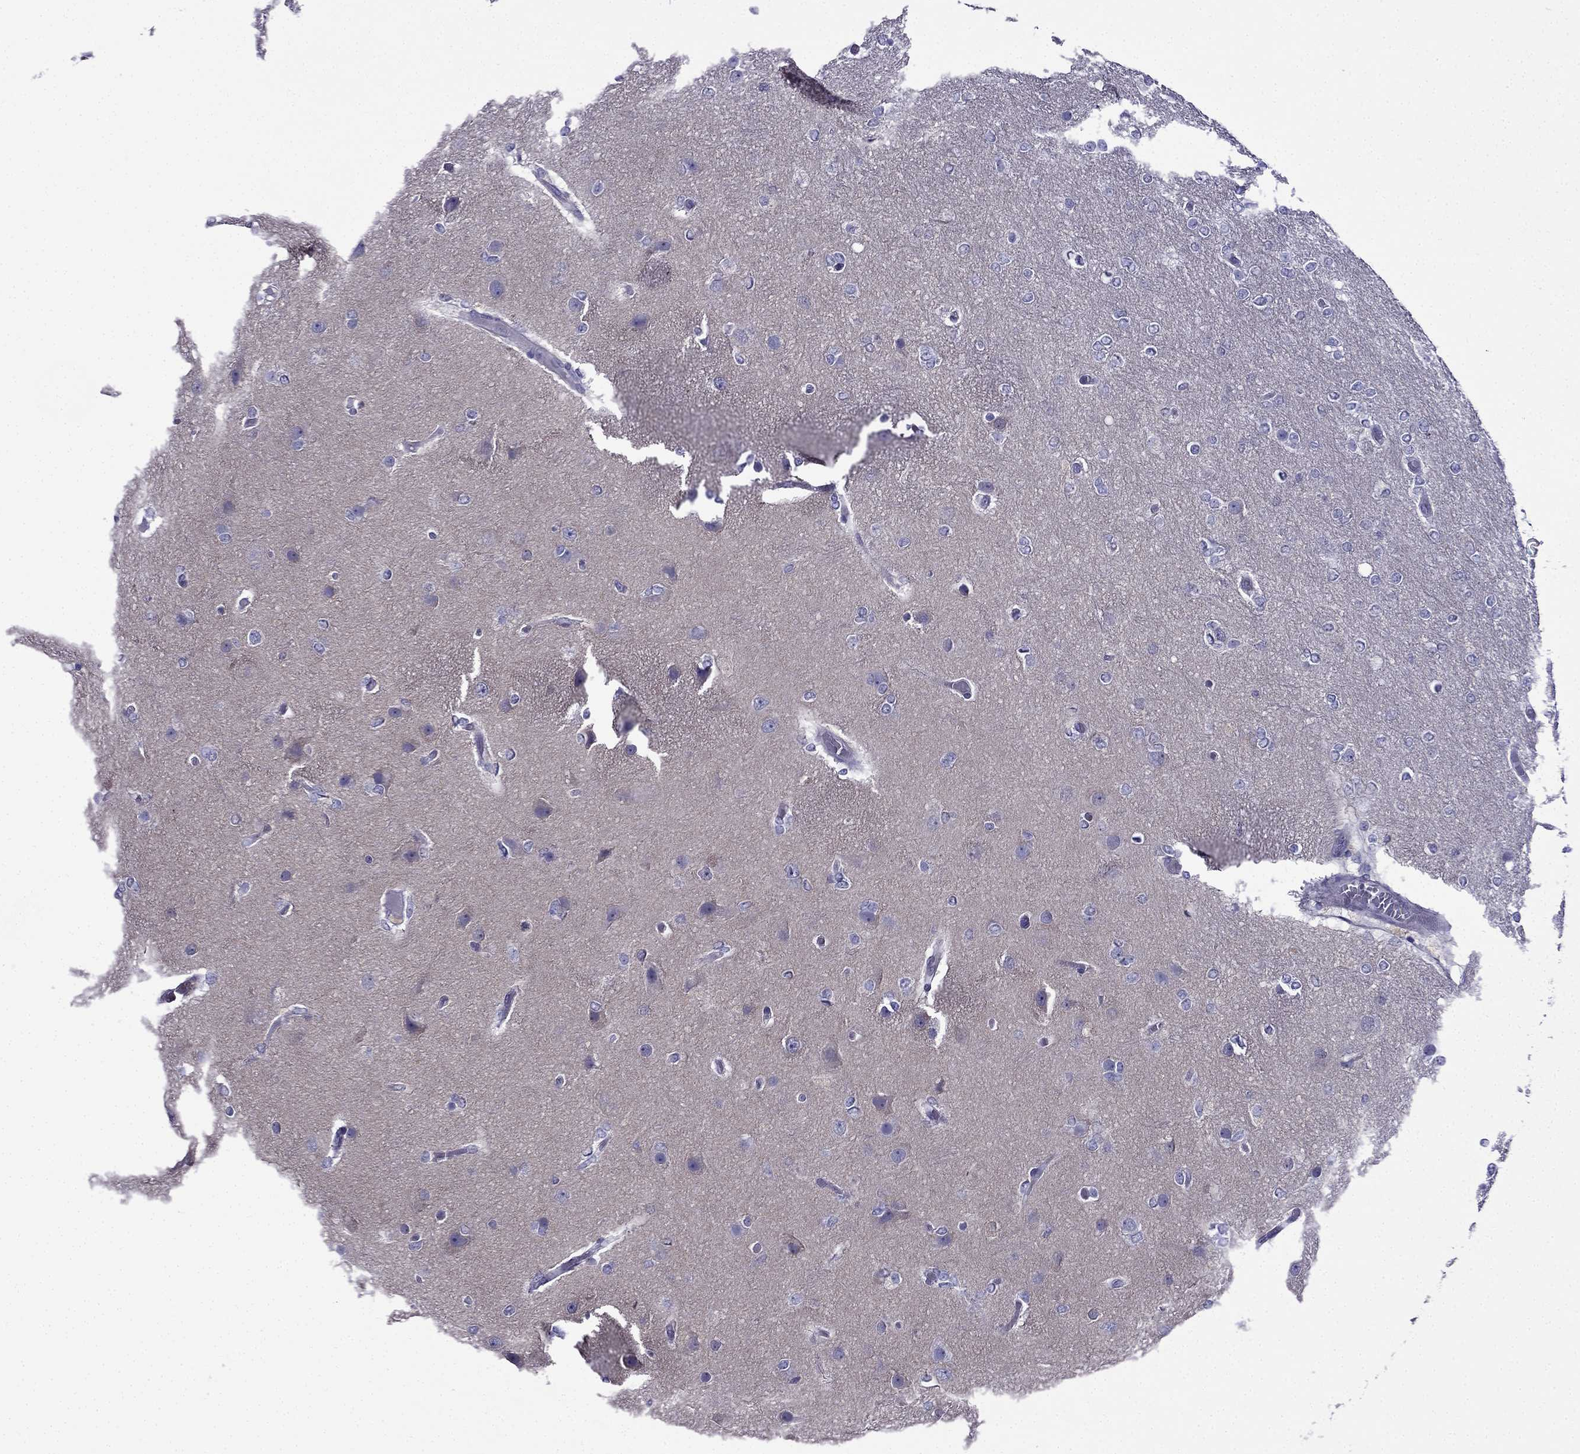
{"staining": {"intensity": "negative", "quantity": "none", "location": "none"}, "tissue": "glioma", "cell_type": "Tumor cells", "image_type": "cancer", "snomed": [{"axis": "morphology", "description": "Glioma, malignant, High grade"}, {"axis": "topography", "description": "Brain"}], "caption": "Immunohistochemistry of malignant glioma (high-grade) displays no positivity in tumor cells.", "gene": "POM121L12", "patient": {"sex": "female", "age": 61}}